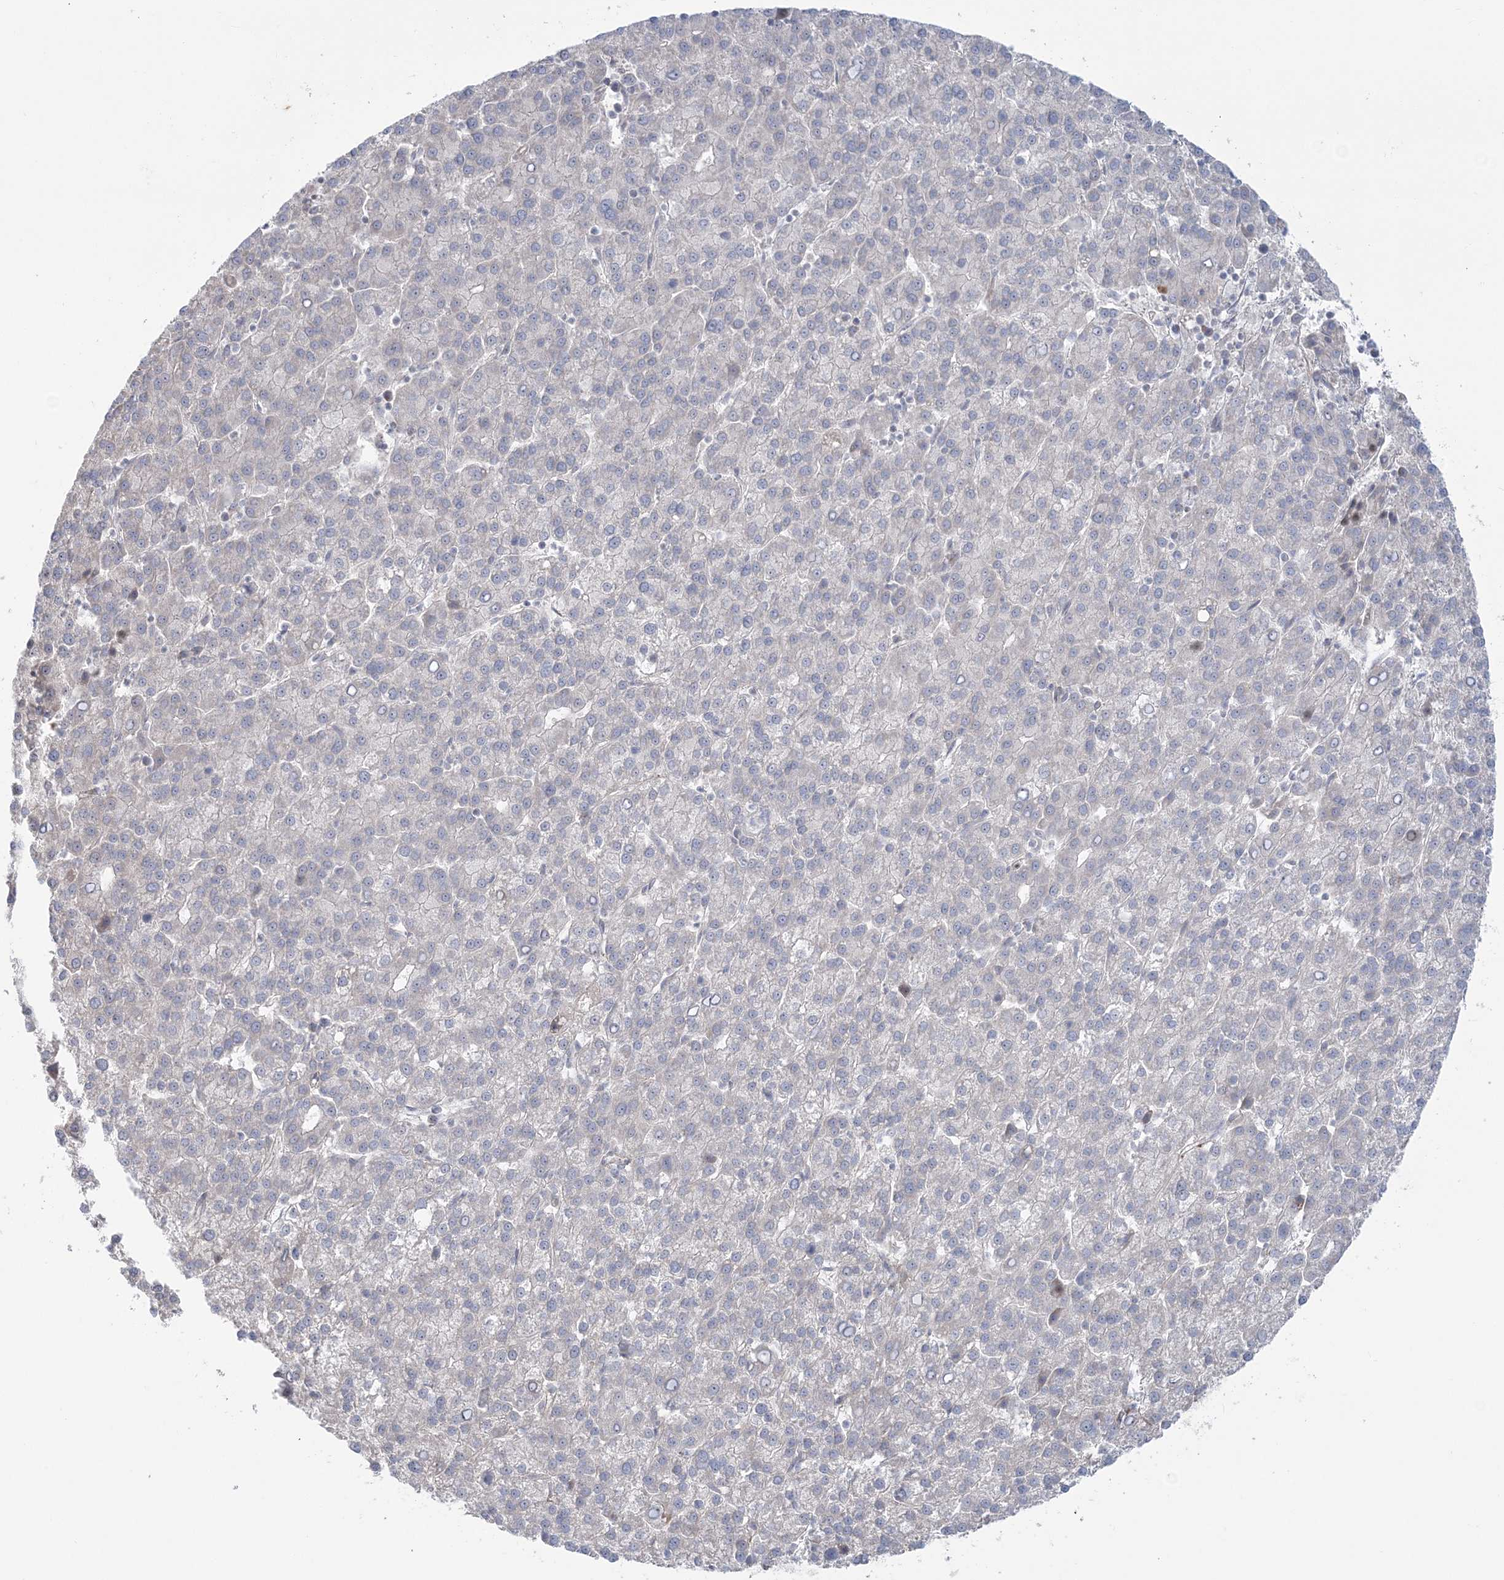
{"staining": {"intensity": "negative", "quantity": "none", "location": "none"}, "tissue": "liver cancer", "cell_type": "Tumor cells", "image_type": "cancer", "snomed": [{"axis": "morphology", "description": "Carcinoma, Hepatocellular, NOS"}, {"axis": "topography", "description": "Liver"}], "caption": "Immunohistochemistry (IHC) of hepatocellular carcinoma (liver) exhibits no positivity in tumor cells.", "gene": "NUDT9", "patient": {"sex": "female", "age": 58}}